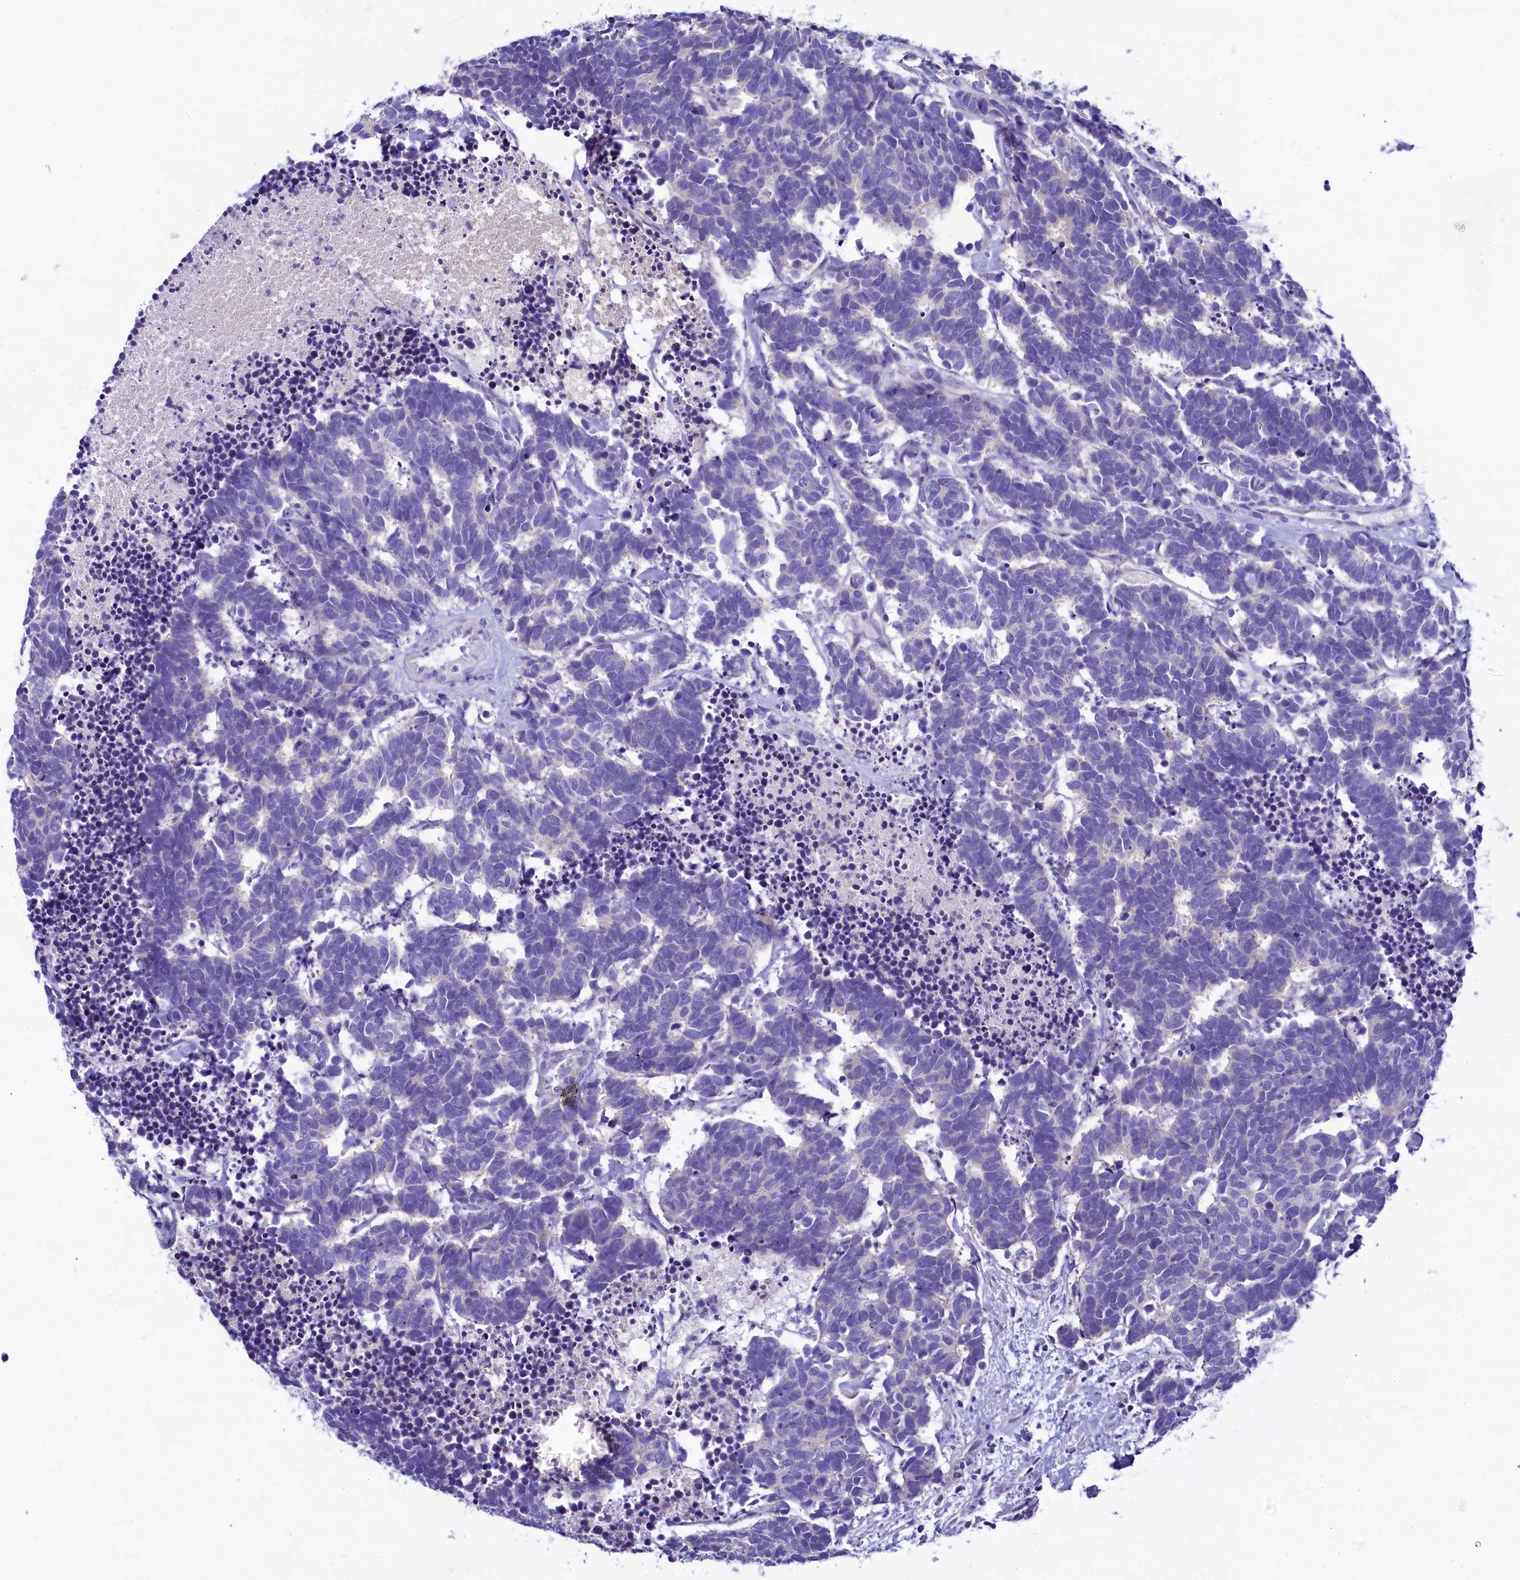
{"staining": {"intensity": "negative", "quantity": "none", "location": "none"}, "tissue": "carcinoid", "cell_type": "Tumor cells", "image_type": "cancer", "snomed": [{"axis": "morphology", "description": "Carcinoma, NOS"}, {"axis": "morphology", "description": "Carcinoid, malignant, NOS"}, {"axis": "topography", "description": "Urinary bladder"}], "caption": "This is an immunohistochemistry (IHC) image of human carcinoid (malignant). There is no positivity in tumor cells.", "gene": "KRBOX5", "patient": {"sex": "male", "age": 57}}